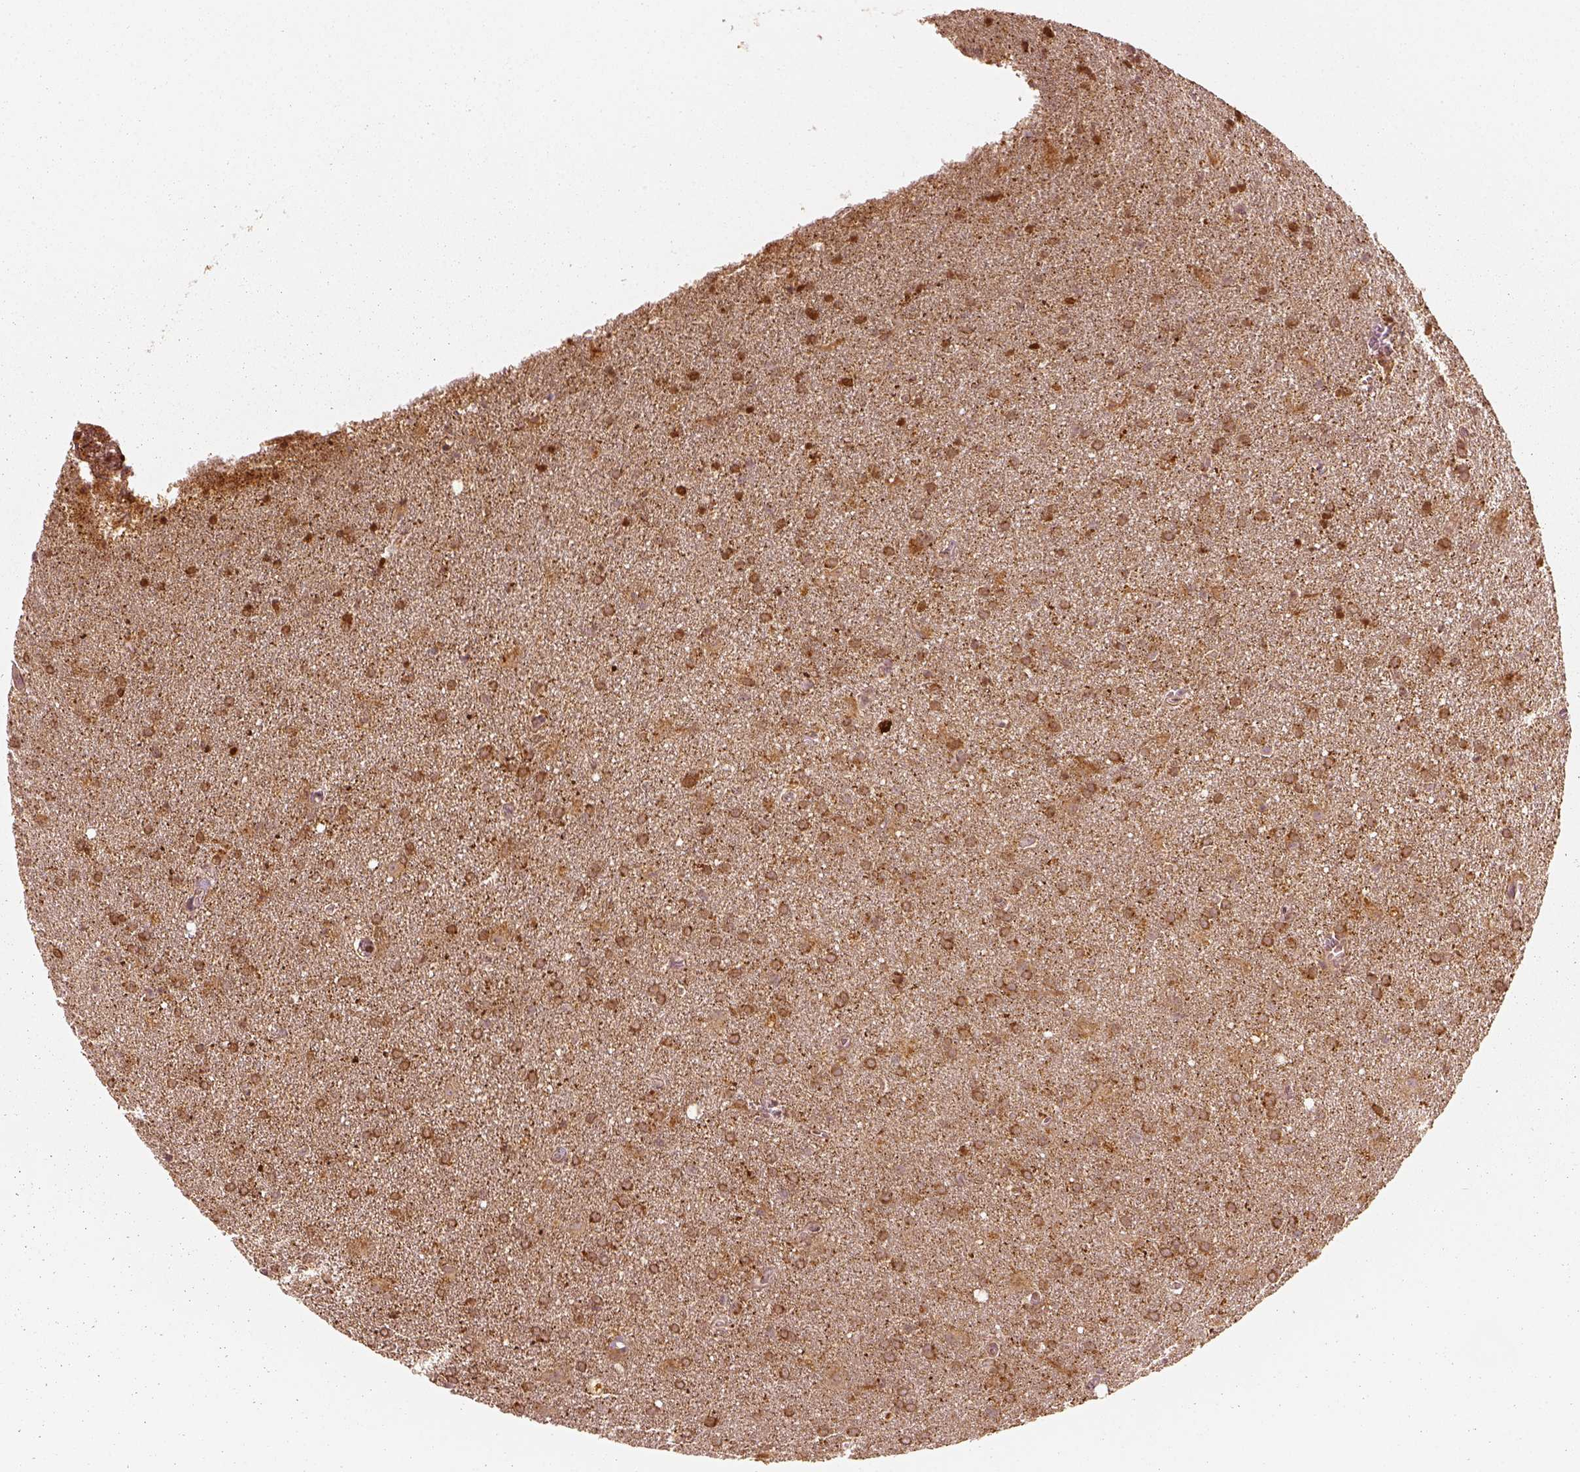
{"staining": {"intensity": "strong", "quantity": ">75%", "location": "cytoplasmic/membranous"}, "tissue": "glioma", "cell_type": "Tumor cells", "image_type": "cancer", "snomed": [{"axis": "morphology", "description": "Glioma, malignant, Low grade"}, {"axis": "topography", "description": "Brain"}], "caption": "A brown stain highlights strong cytoplasmic/membranous positivity of a protein in human glioma tumor cells. The staining was performed using DAB, with brown indicating positive protein expression. Nuclei are stained blue with hematoxylin.", "gene": "SLC12A9", "patient": {"sex": "male", "age": 58}}